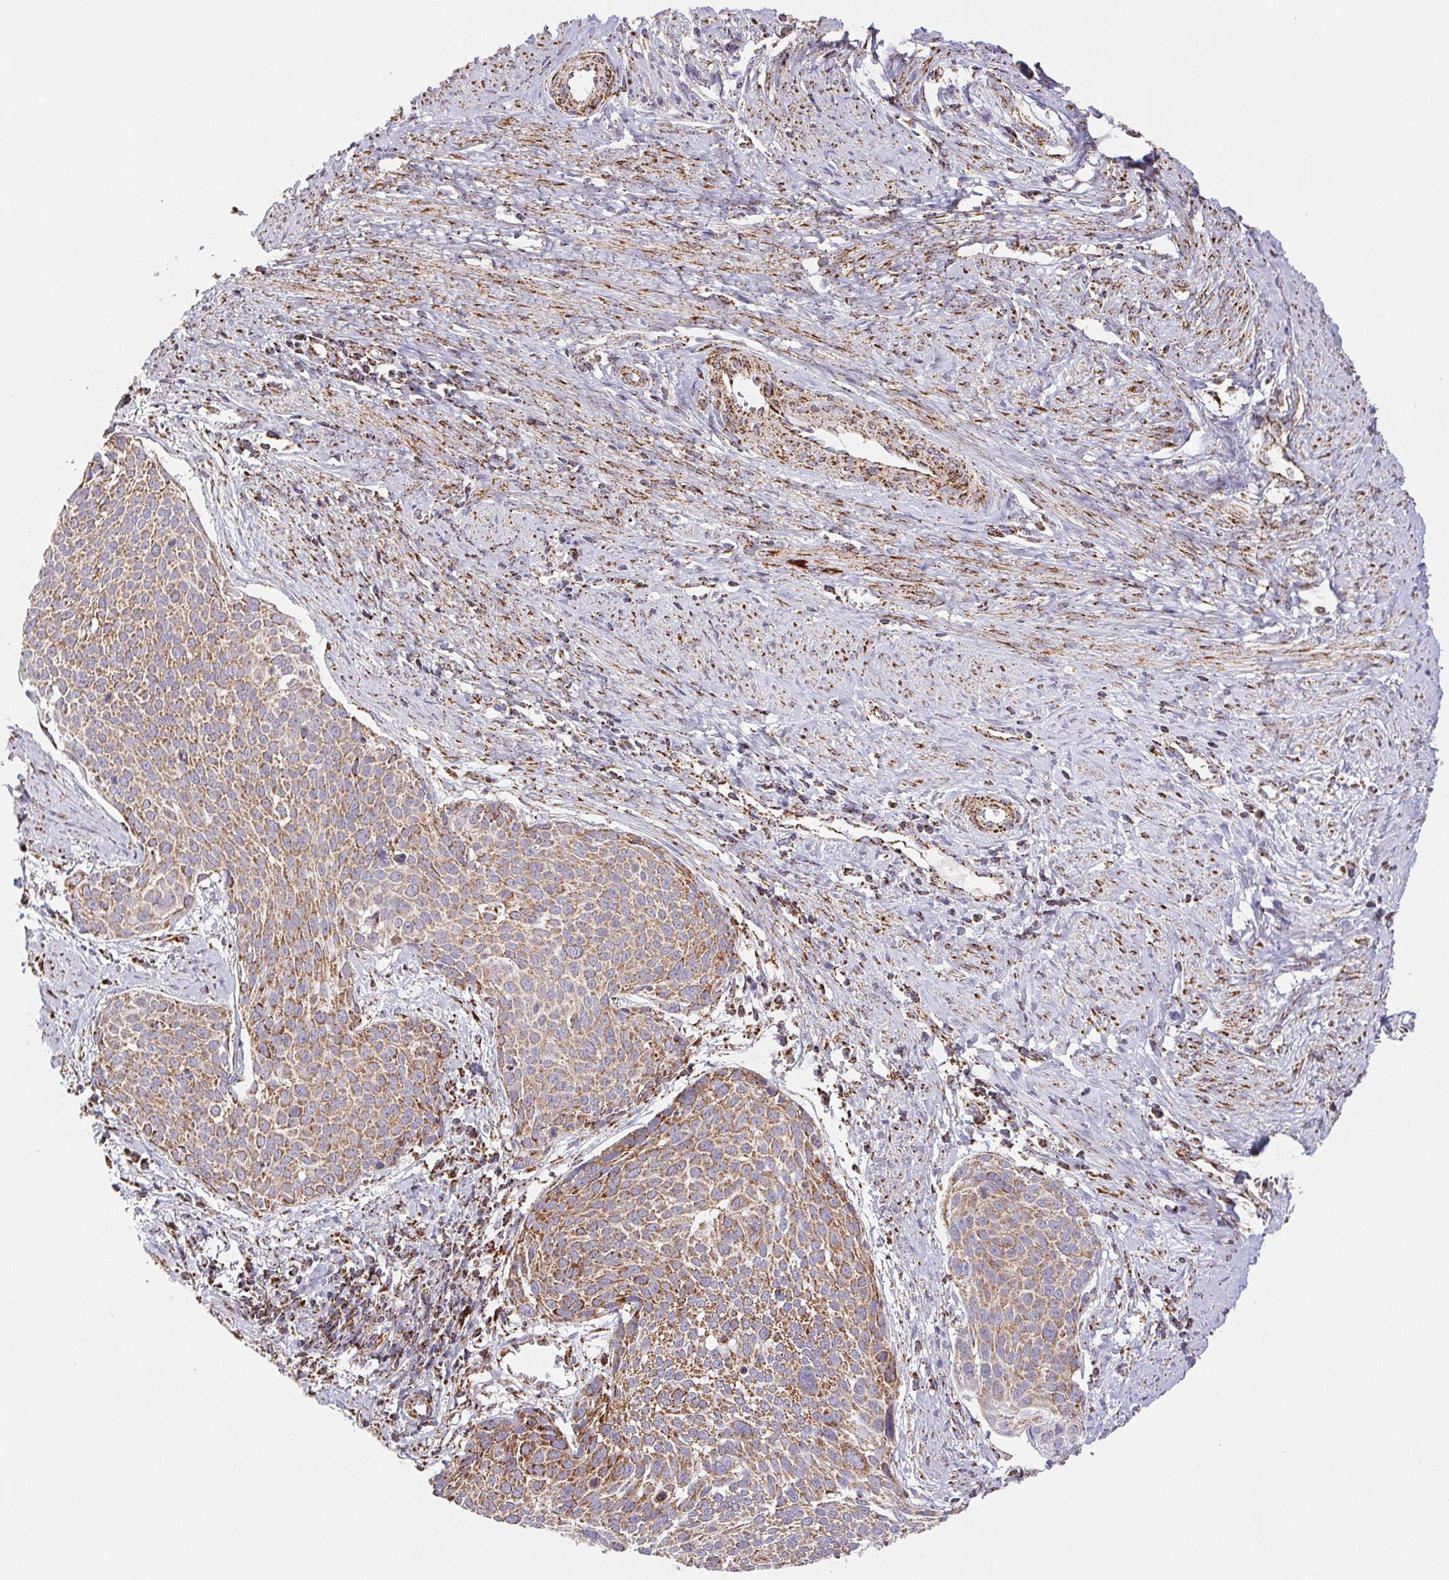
{"staining": {"intensity": "moderate", "quantity": ">75%", "location": "cytoplasmic/membranous"}, "tissue": "cervical cancer", "cell_type": "Tumor cells", "image_type": "cancer", "snomed": [{"axis": "morphology", "description": "Squamous cell carcinoma, NOS"}, {"axis": "topography", "description": "Cervix"}], "caption": "Immunohistochemical staining of cervical cancer reveals medium levels of moderate cytoplasmic/membranous protein staining in approximately >75% of tumor cells.", "gene": "NIPSNAP2", "patient": {"sex": "female", "age": 39}}